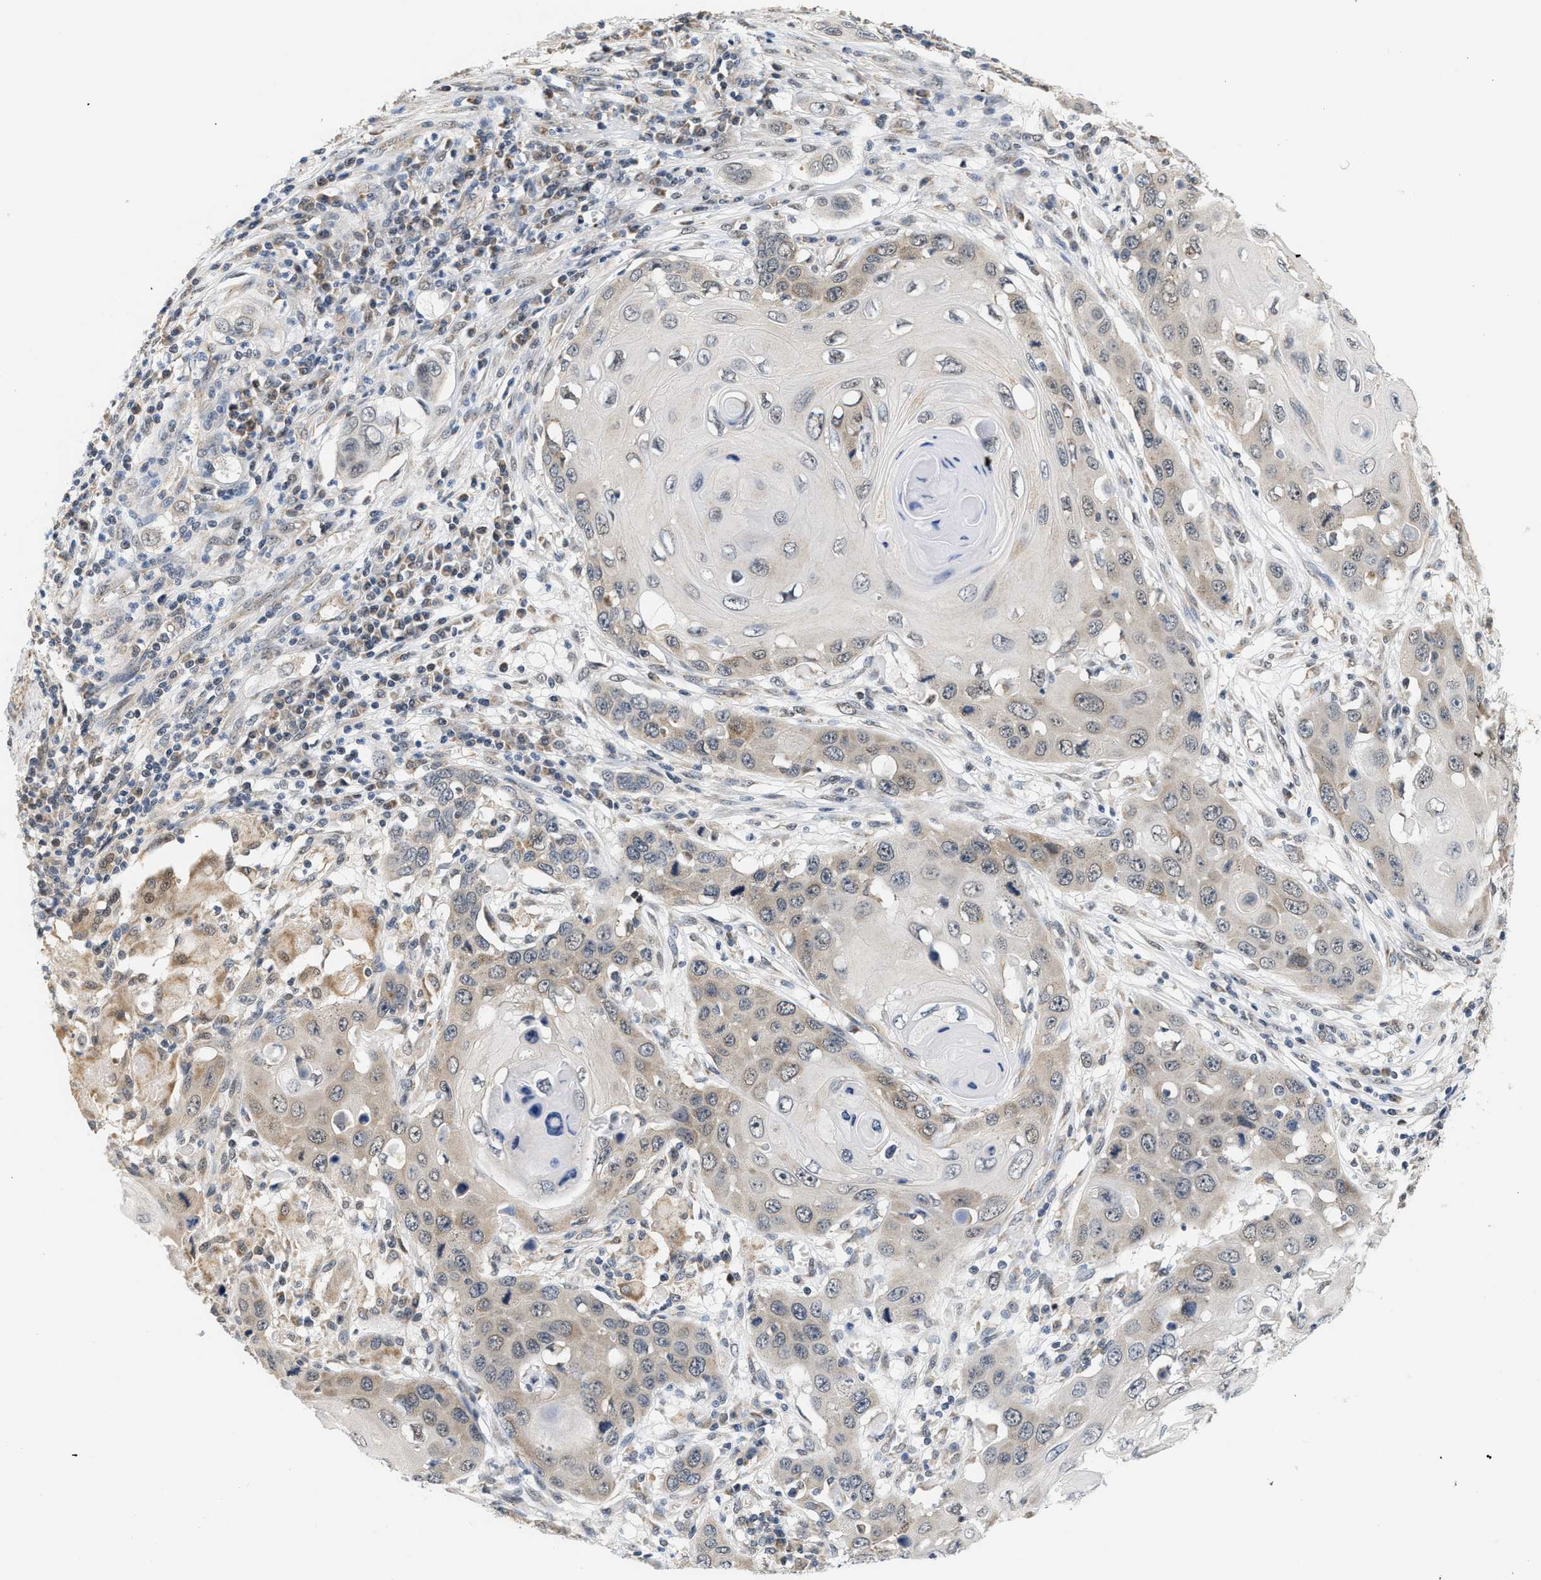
{"staining": {"intensity": "weak", "quantity": ">75%", "location": "cytoplasmic/membranous"}, "tissue": "skin cancer", "cell_type": "Tumor cells", "image_type": "cancer", "snomed": [{"axis": "morphology", "description": "Squamous cell carcinoma, NOS"}, {"axis": "topography", "description": "Skin"}], "caption": "Protein expression analysis of skin cancer exhibits weak cytoplasmic/membranous staining in about >75% of tumor cells.", "gene": "GIGYF1", "patient": {"sex": "male", "age": 55}}